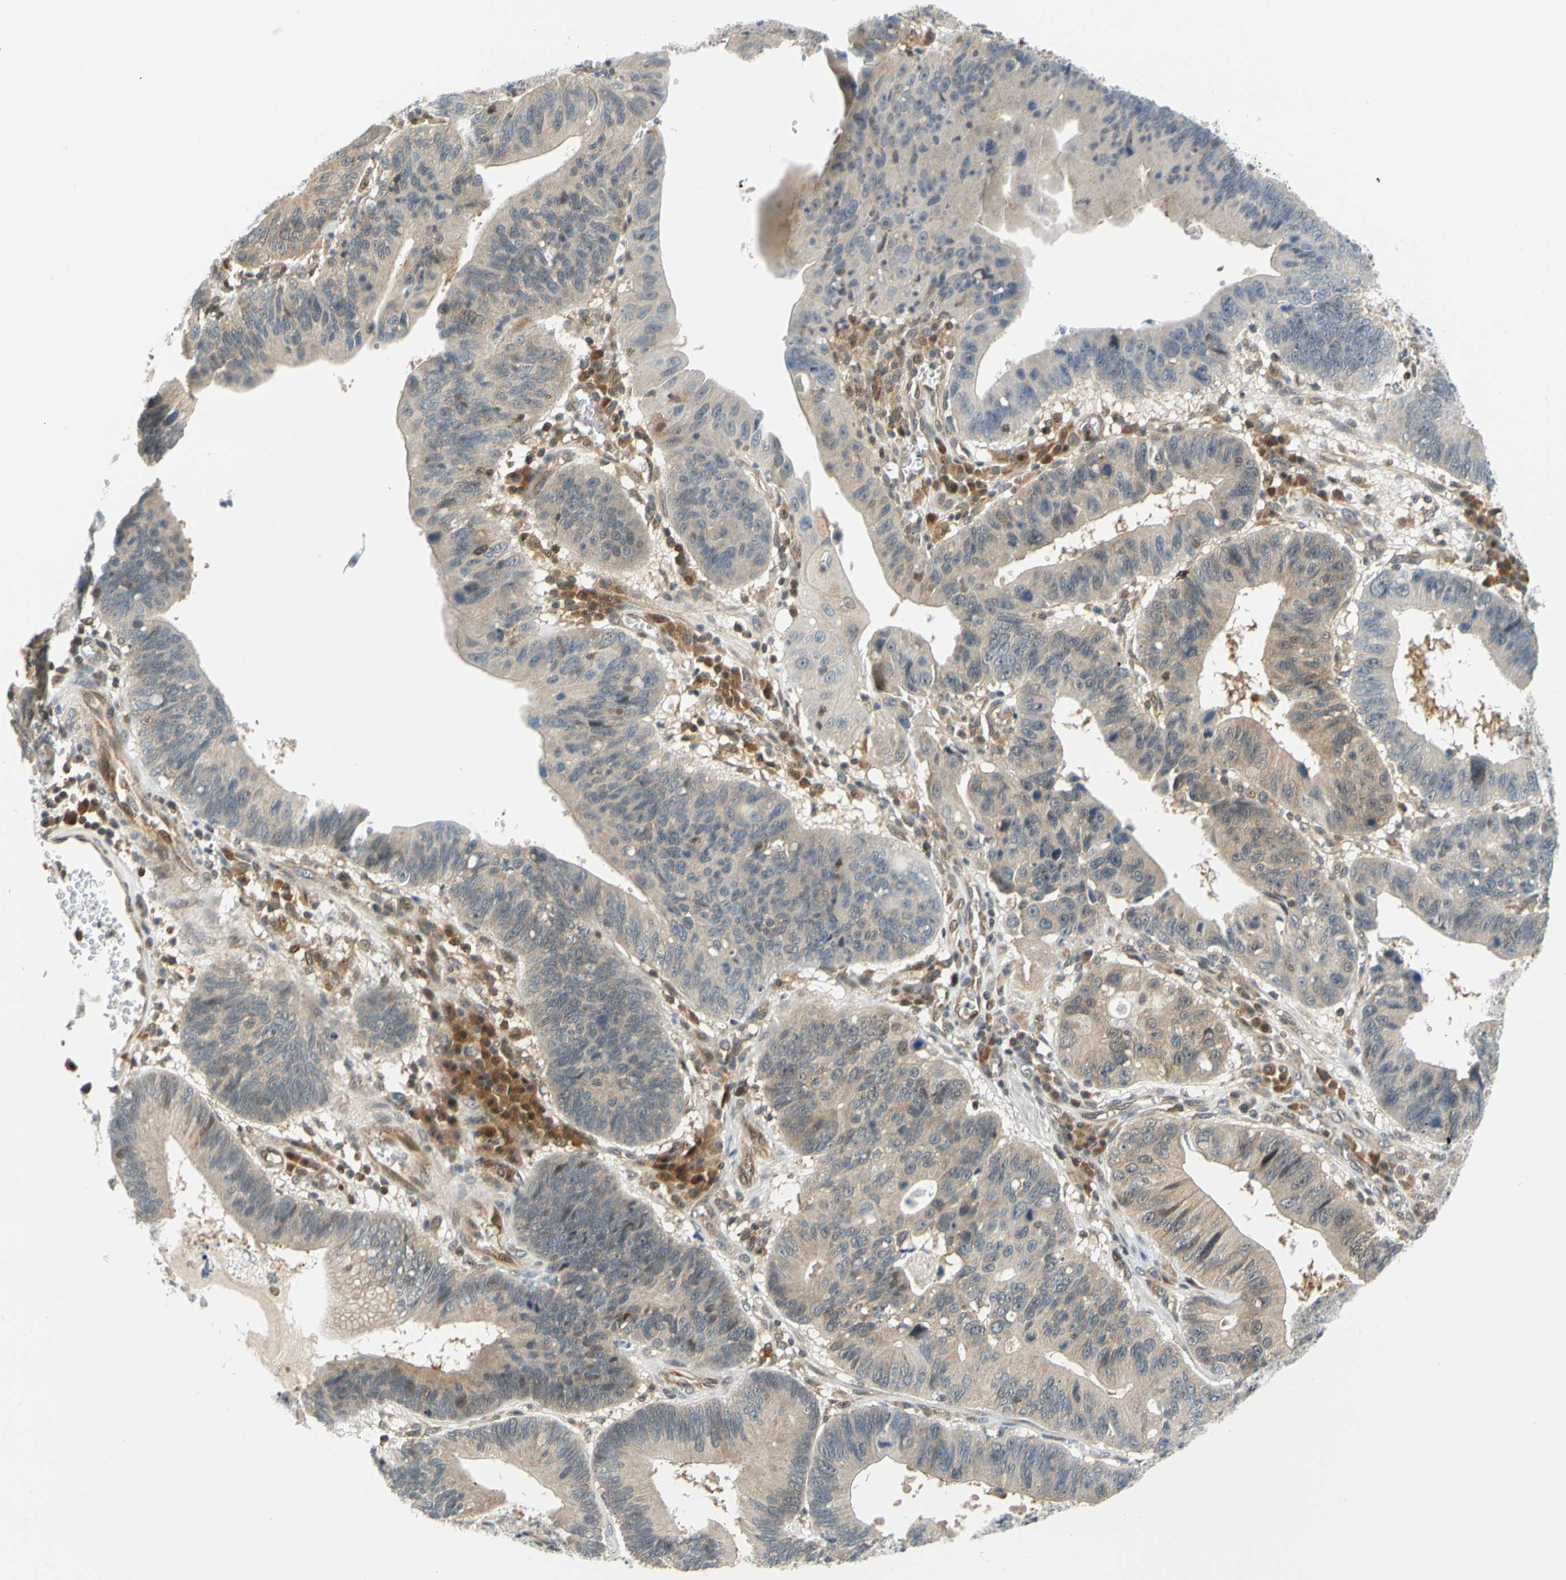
{"staining": {"intensity": "weak", "quantity": "25%-75%", "location": "cytoplasmic/membranous,nuclear"}, "tissue": "stomach cancer", "cell_type": "Tumor cells", "image_type": "cancer", "snomed": [{"axis": "morphology", "description": "Adenocarcinoma, NOS"}, {"axis": "topography", "description": "Stomach"}], "caption": "Weak cytoplasmic/membranous and nuclear positivity is identified in approximately 25%-75% of tumor cells in adenocarcinoma (stomach). Nuclei are stained in blue.", "gene": "MAPK9", "patient": {"sex": "male", "age": 59}}